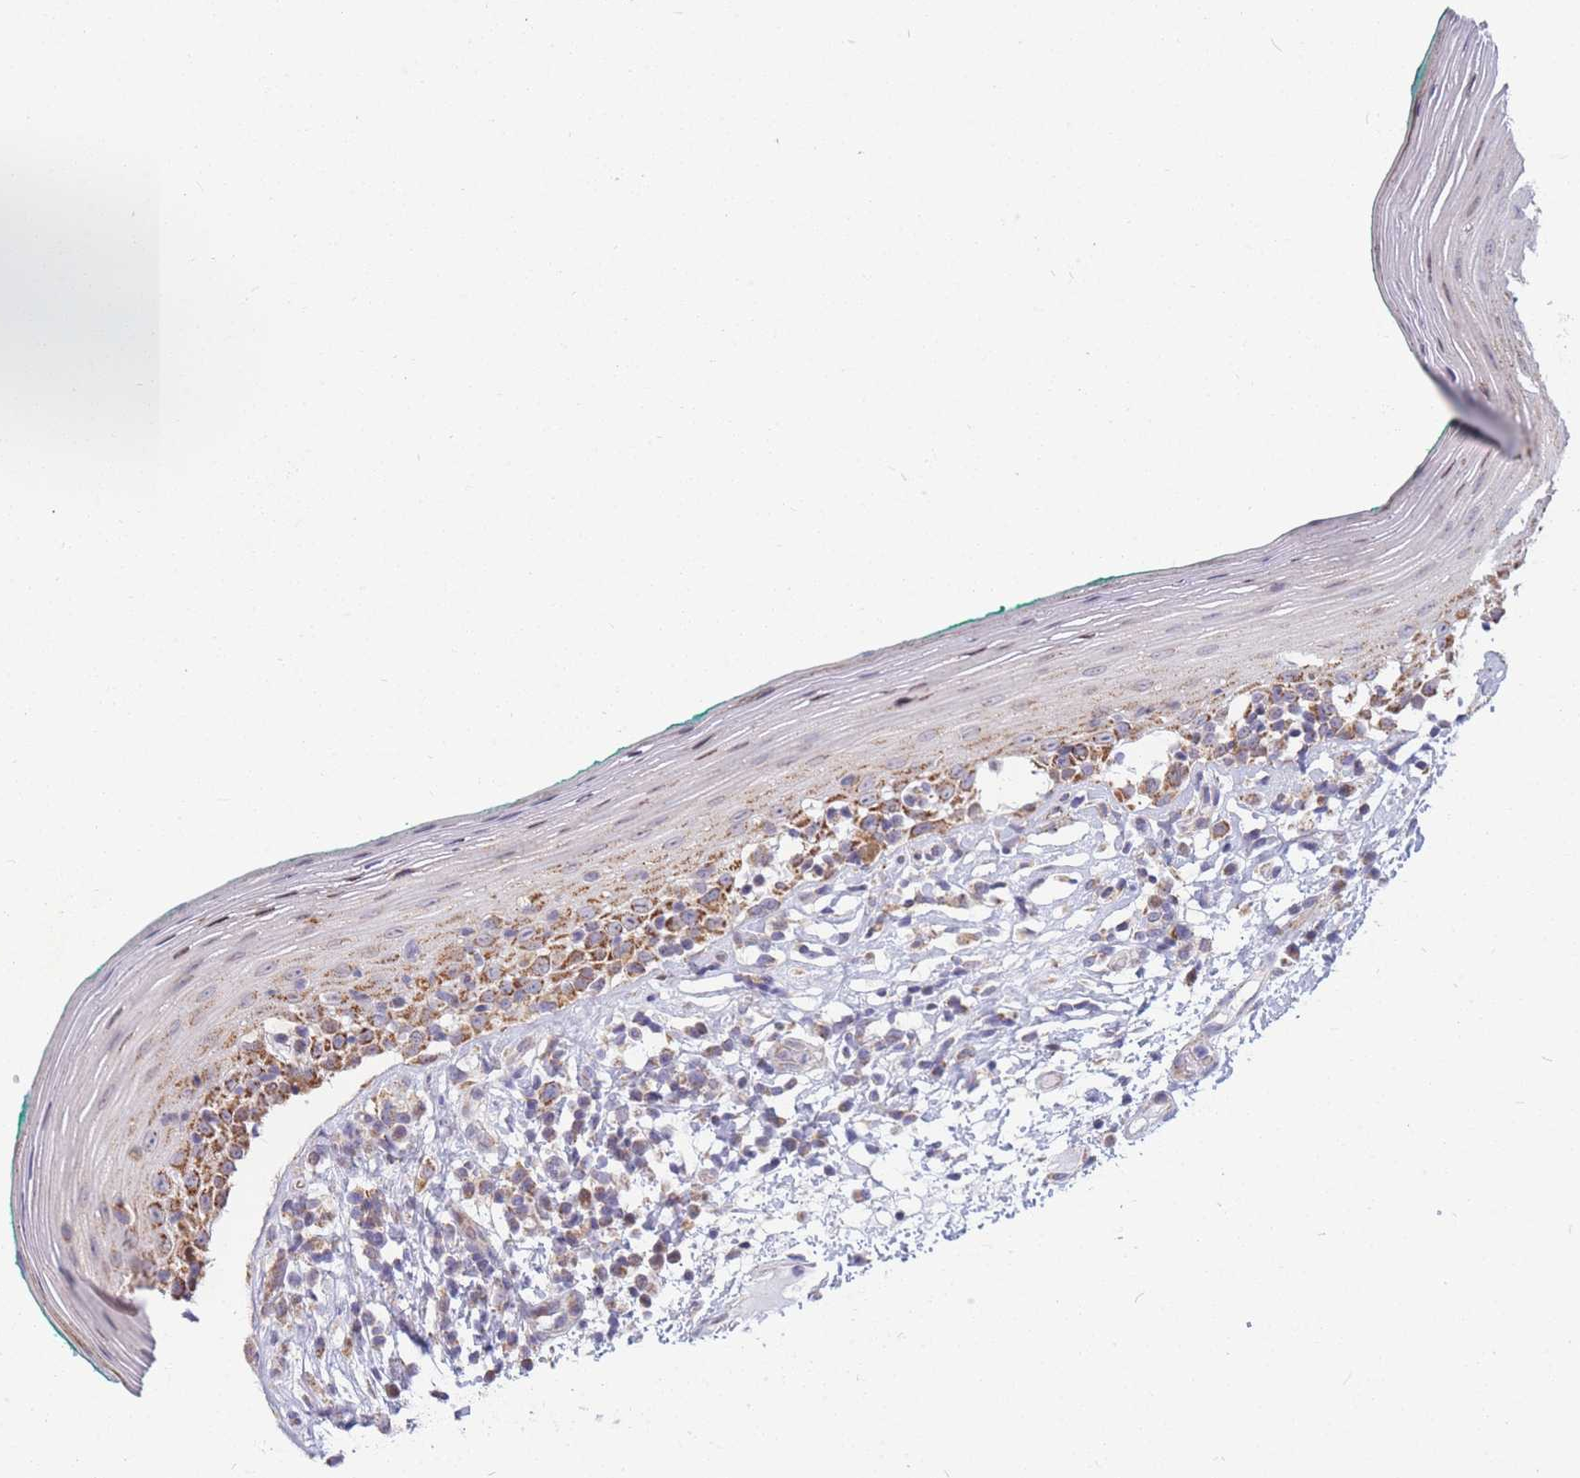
{"staining": {"intensity": "moderate", "quantity": ">75%", "location": "cytoplasmic/membranous"}, "tissue": "oral mucosa", "cell_type": "Squamous epithelial cells", "image_type": "normal", "snomed": [{"axis": "morphology", "description": "Normal tissue, NOS"}, {"axis": "topography", "description": "Oral tissue"}], "caption": "Human oral mucosa stained with a brown dye exhibits moderate cytoplasmic/membranous positive positivity in approximately >75% of squamous epithelial cells.", "gene": "HSPE1", "patient": {"sex": "female", "age": 83}}